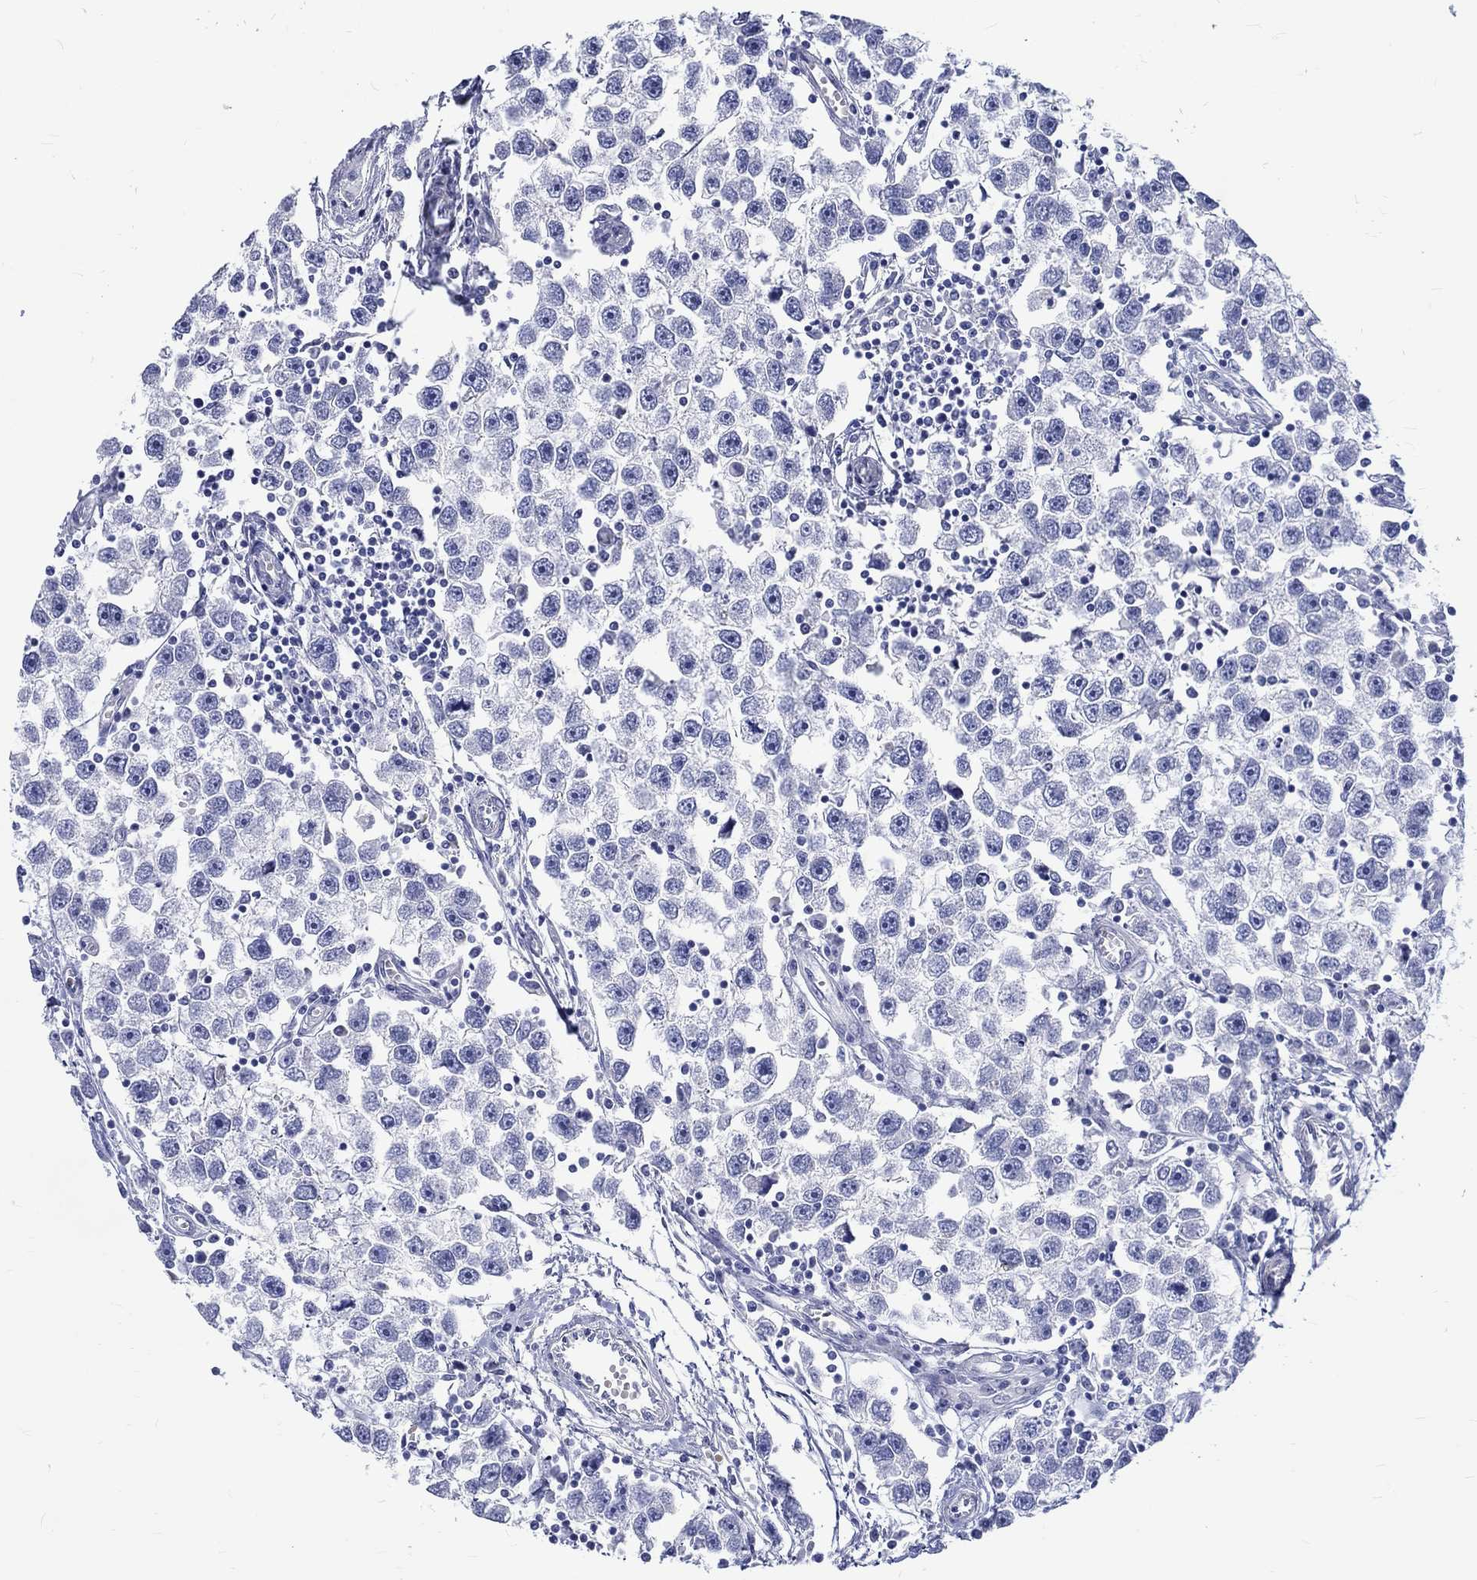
{"staining": {"intensity": "negative", "quantity": "none", "location": "none"}, "tissue": "testis cancer", "cell_type": "Tumor cells", "image_type": "cancer", "snomed": [{"axis": "morphology", "description": "Seminoma, NOS"}, {"axis": "topography", "description": "Testis"}], "caption": "This is an IHC image of testis seminoma. There is no expression in tumor cells.", "gene": "SH2D7", "patient": {"sex": "male", "age": 30}}